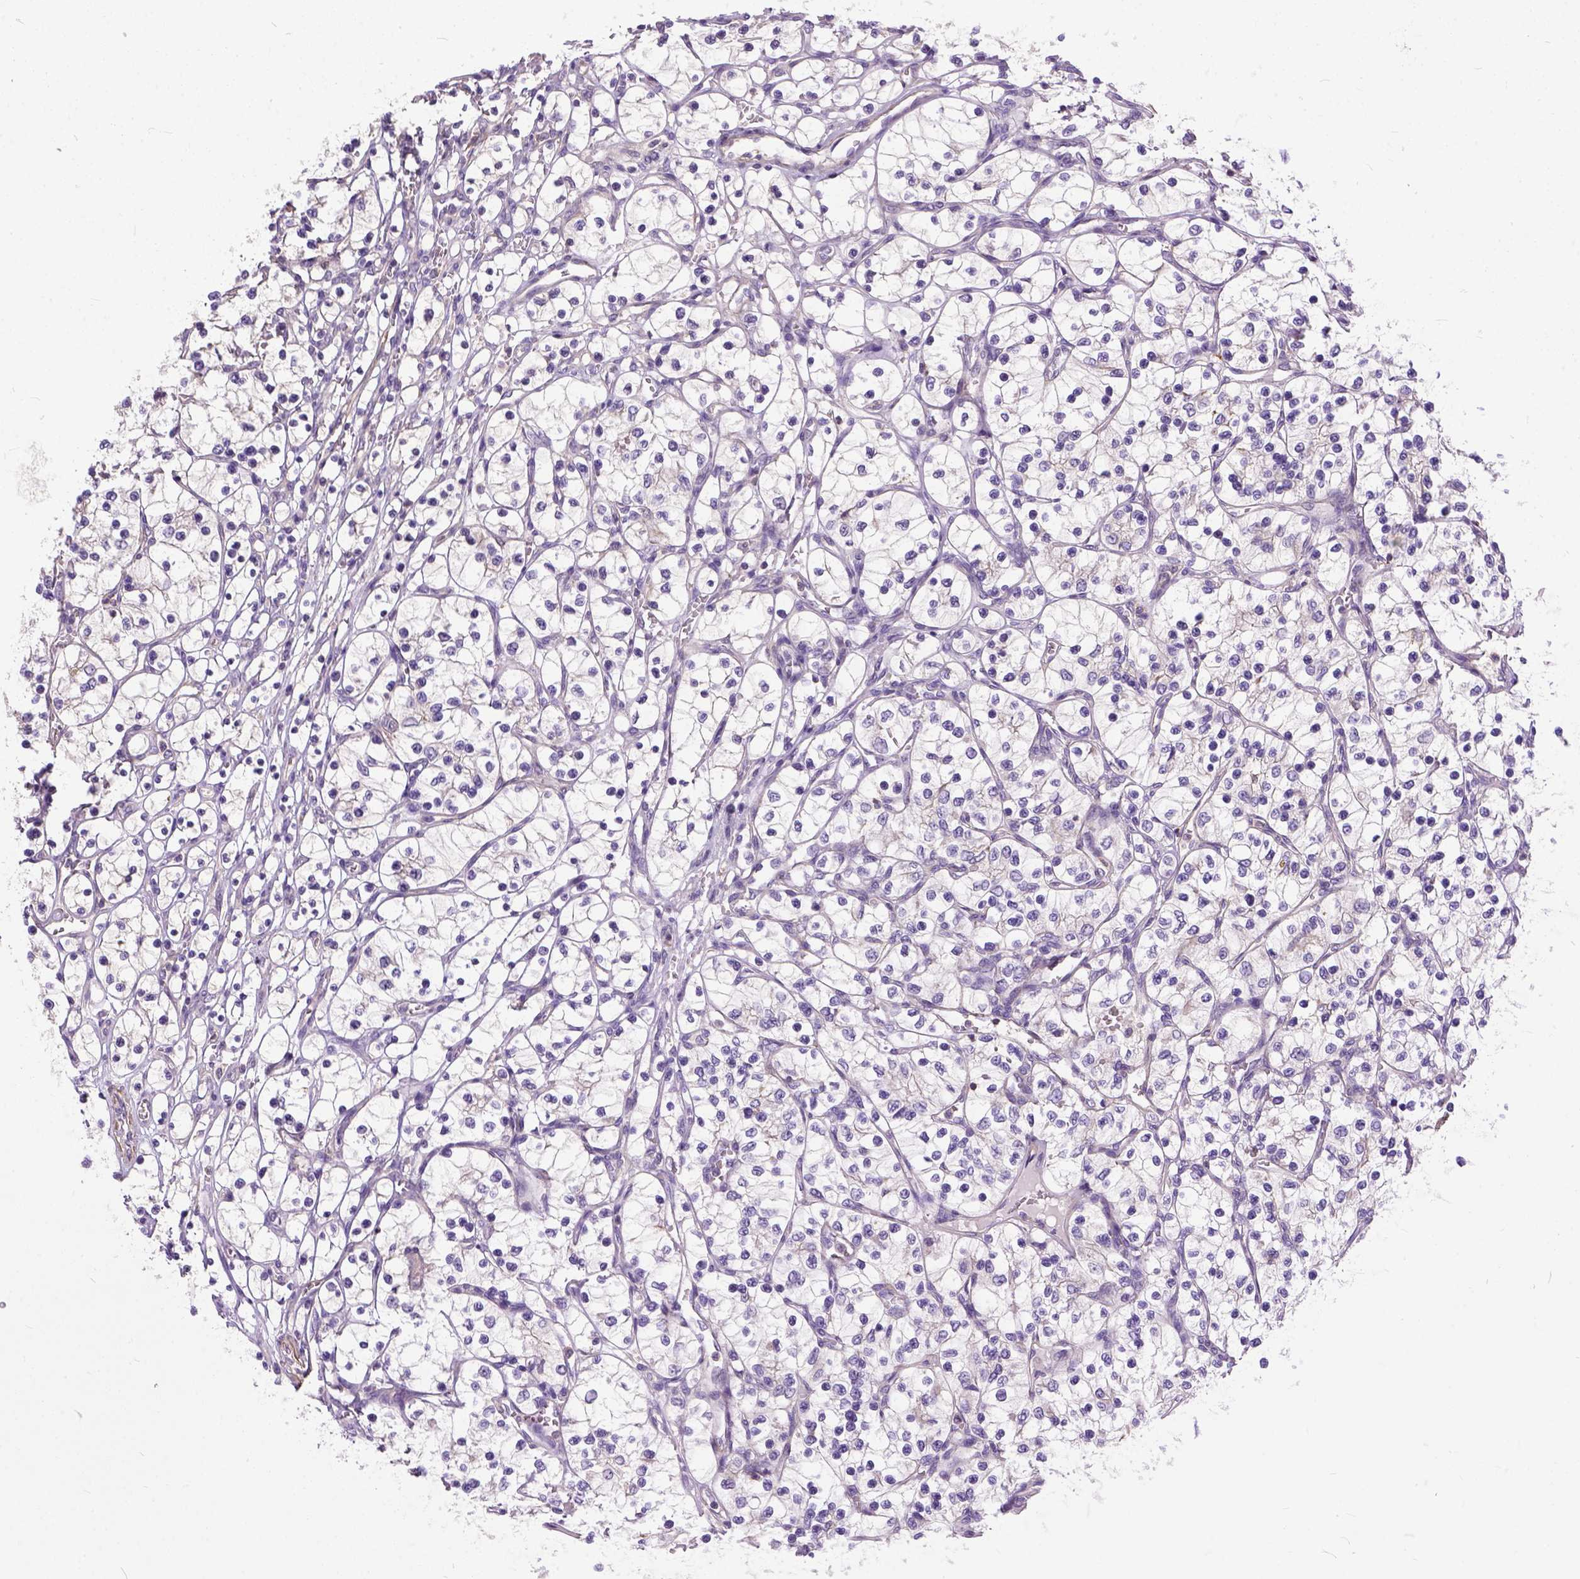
{"staining": {"intensity": "negative", "quantity": "none", "location": "none"}, "tissue": "renal cancer", "cell_type": "Tumor cells", "image_type": "cancer", "snomed": [{"axis": "morphology", "description": "Adenocarcinoma, NOS"}, {"axis": "topography", "description": "Kidney"}], "caption": "This is an immunohistochemistry photomicrograph of renal cancer. There is no staining in tumor cells.", "gene": "BANF2", "patient": {"sex": "female", "age": 69}}